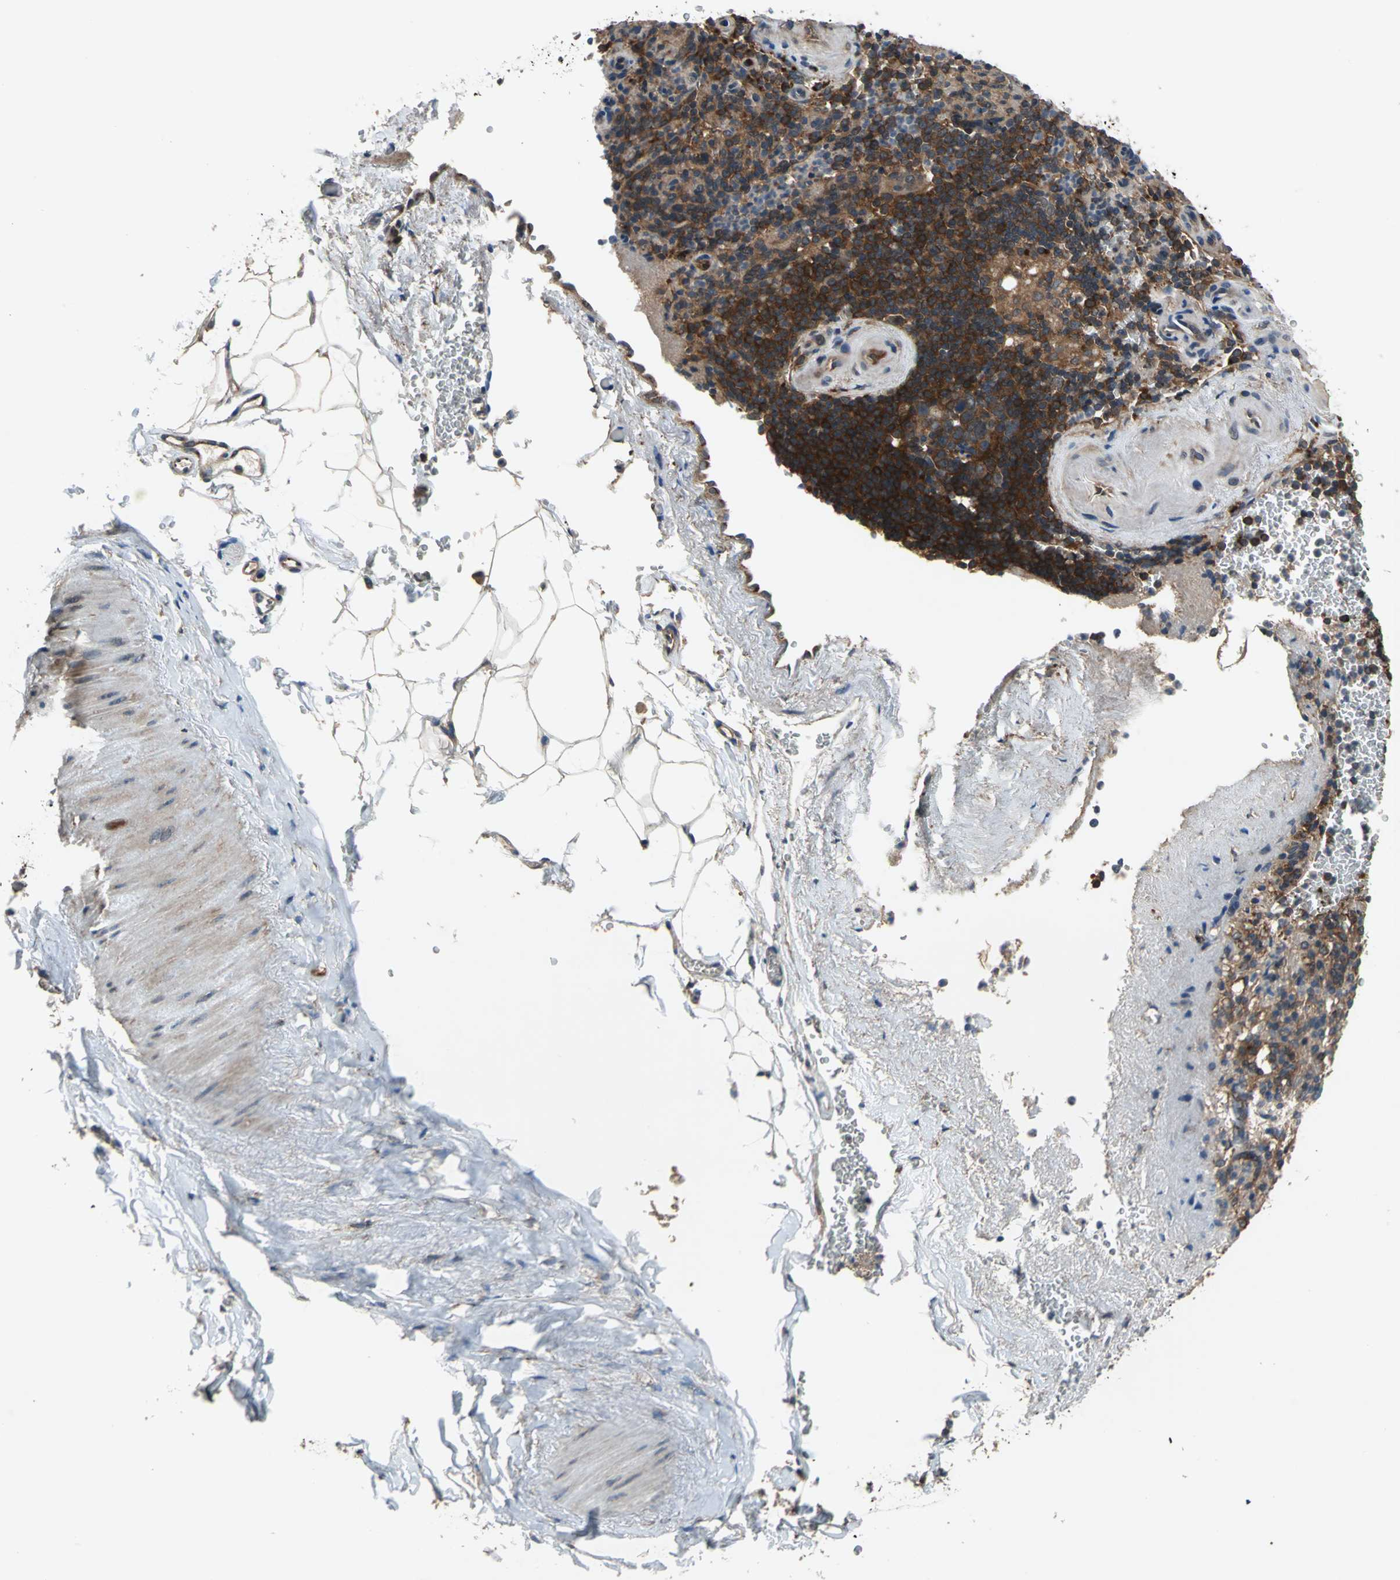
{"staining": {"intensity": "strong", "quantity": "25%-75%", "location": "cytoplasmic/membranous"}, "tissue": "spleen", "cell_type": "Cells in red pulp", "image_type": "normal", "snomed": [{"axis": "morphology", "description": "Normal tissue, NOS"}, {"axis": "topography", "description": "Spleen"}], "caption": "High-magnification brightfield microscopy of unremarkable spleen stained with DAB (brown) and counterstained with hematoxylin (blue). cells in red pulp exhibit strong cytoplasmic/membranous expression is appreciated in approximately25%-75% of cells. Using DAB (brown) and hematoxylin (blue) stains, captured at high magnification using brightfield microscopy.", "gene": "NFKBIE", "patient": {"sex": "female", "age": 74}}